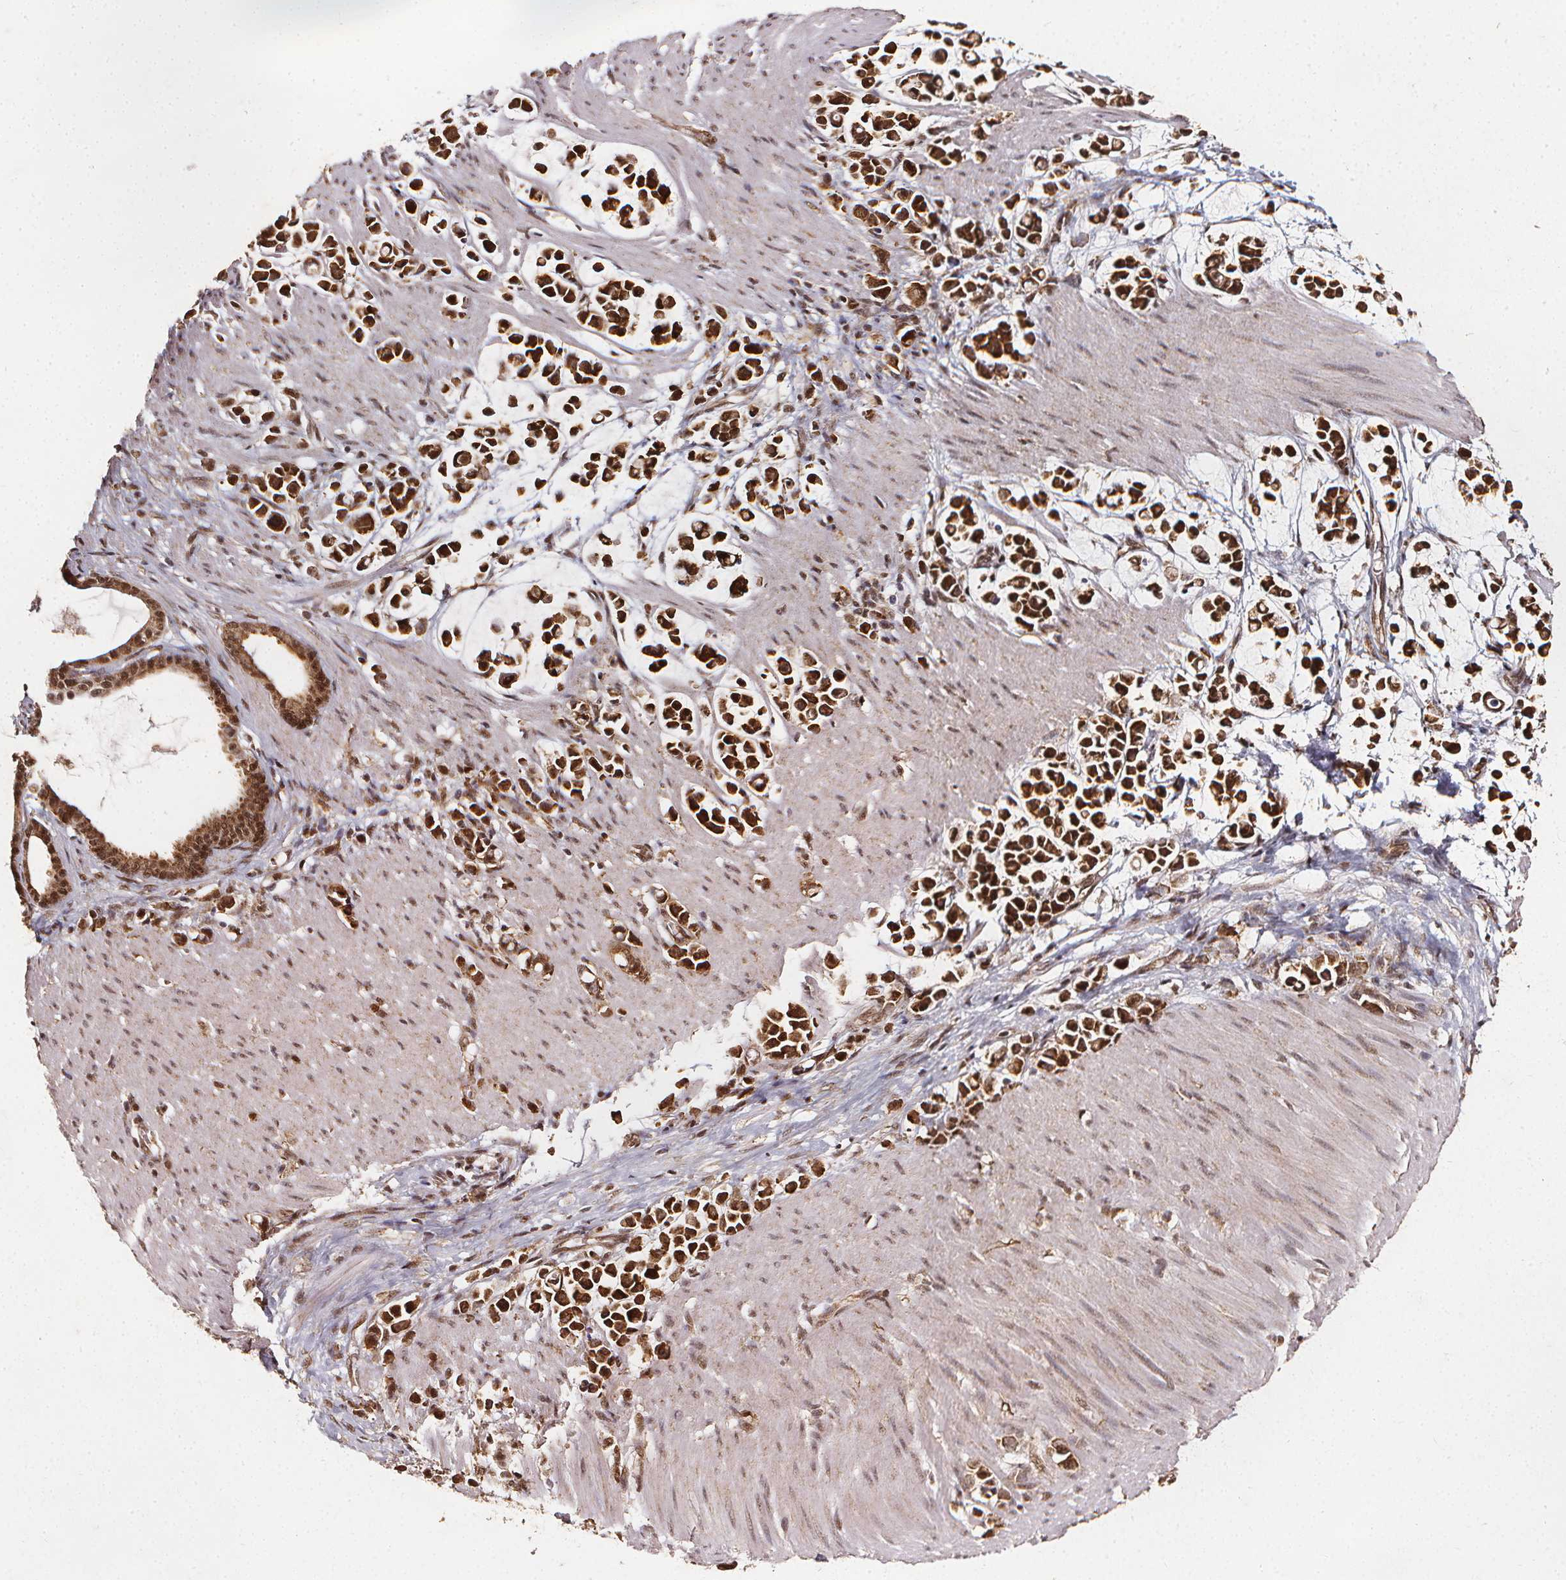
{"staining": {"intensity": "strong", "quantity": ">75%", "location": "cytoplasmic/membranous,nuclear"}, "tissue": "stomach cancer", "cell_type": "Tumor cells", "image_type": "cancer", "snomed": [{"axis": "morphology", "description": "Adenocarcinoma, NOS"}, {"axis": "topography", "description": "Stomach"}], "caption": "Immunohistochemical staining of stomach cancer (adenocarcinoma) reveals high levels of strong cytoplasmic/membranous and nuclear protein staining in about >75% of tumor cells.", "gene": "SMN1", "patient": {"sex": "male", "age": 82}}